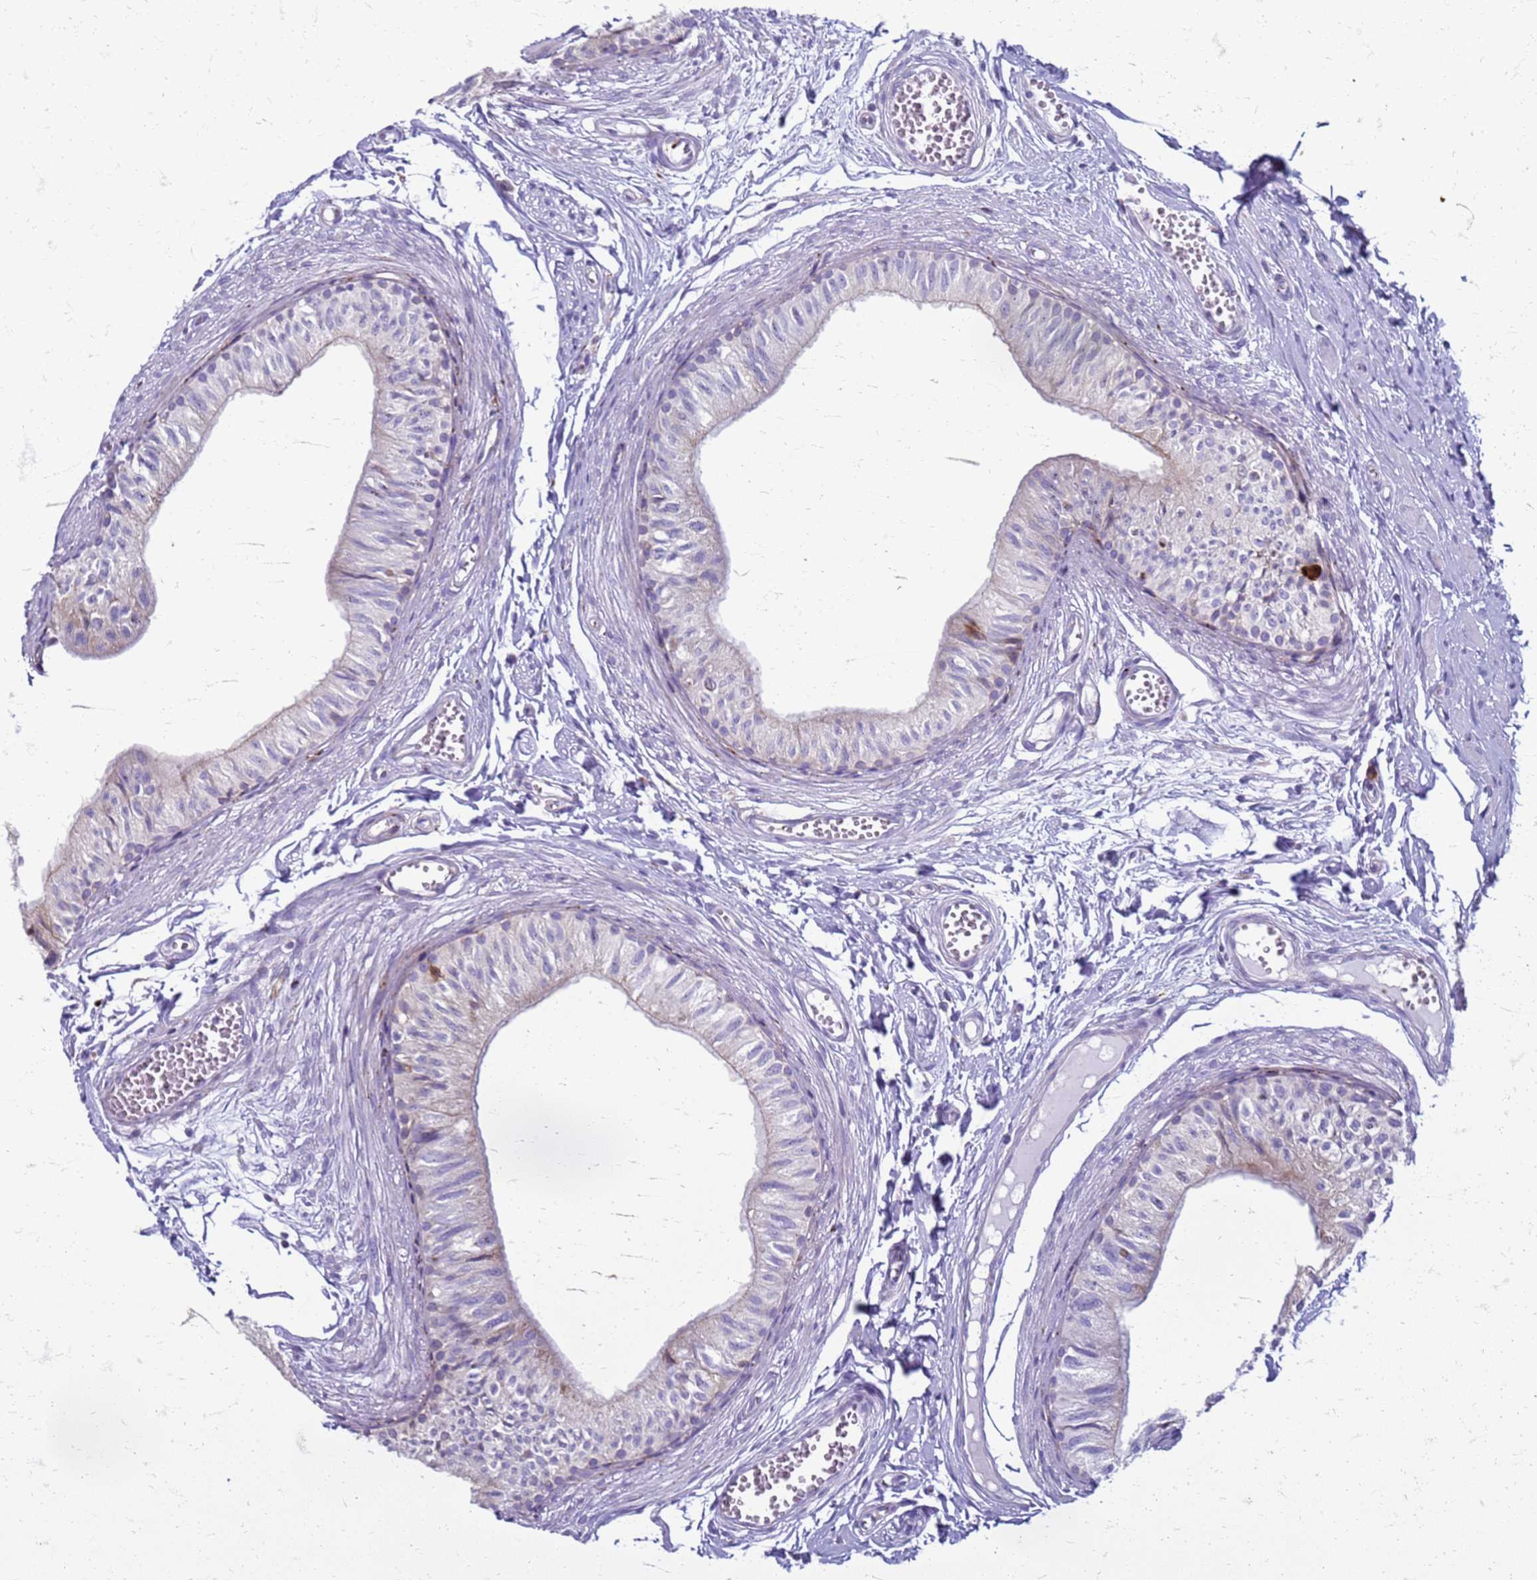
{"staining": {"intensity": "moderate", "quantity": "<25%", "location": "cytoplasmic/membranous"}, "tissue": "epididymis", "cell_type": "Glandular cells", "image_type": "normal", "snomed": [{"axis": "morphology", "description": "Normal tissue, NOS"}, {"axis": "topography", "description": "Epididymis"}], "caption": "High-magnification brightfield microscopy of normal epididymis stained with DAB (3,3'-diaminobenzidine) (brown) and counterstained with hematoxylin (blue). glandular cells exhibit moderate cytoplasmic/membranous positivity is identified in about<25% of cells.", "gene": "PDK3", "patient": {"sex": "male", "age": 37}}